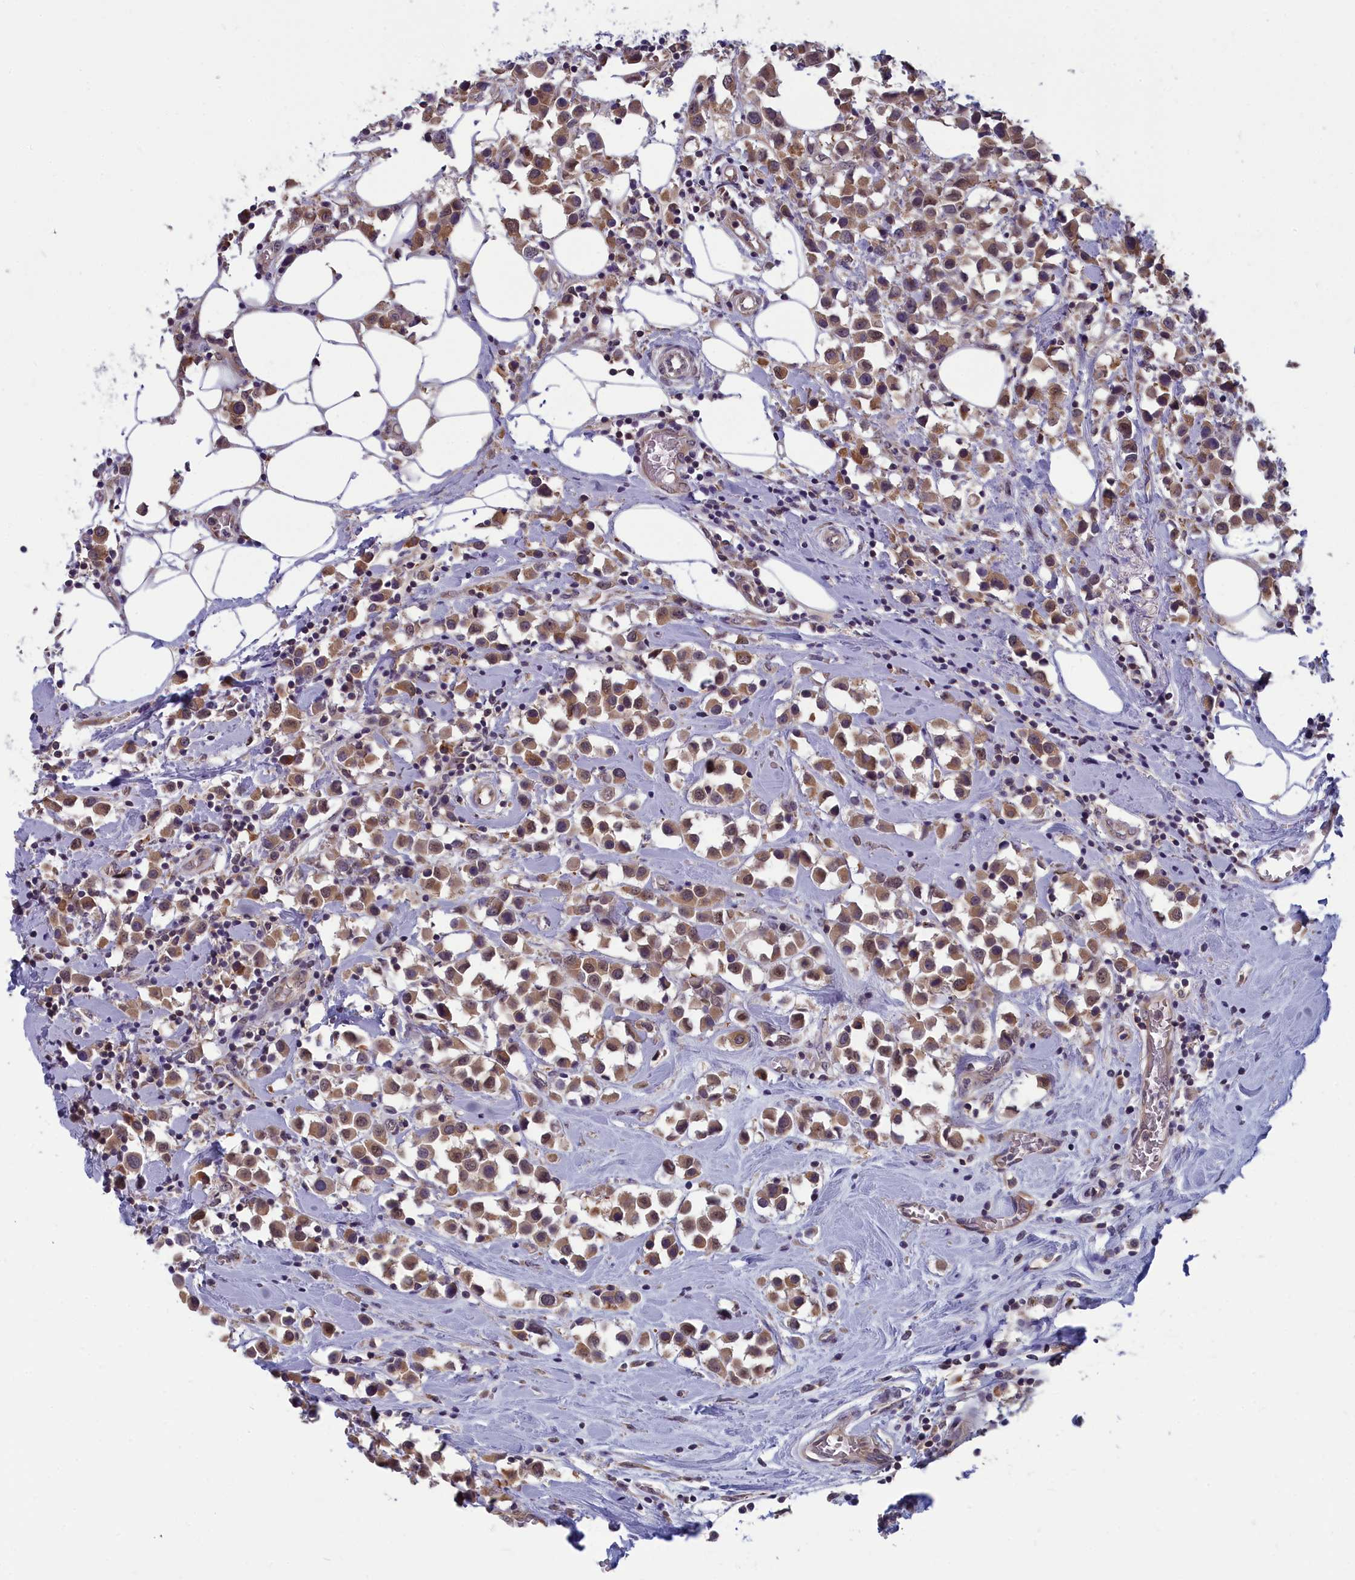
{"staining": {"intensity": "moderate", "quantity": ">75%", "location": "cytoplasmic/membranous"}, "tissue": "breast cancer", "cell_type": "Tumor cells", "image_type": "cancer", "snomed": [{"axis": "morphology", "description": "Duct carcinoma"}, {"axis": "topography", "description": "Breast"}], "caption": "A high-resolution histopathology image shows immunohistochemistry staining of breast invasive ductal carcinoma, which demonstrates moderate cytoplasmic/membranous positivity in about >75% of tumor cells.", "gene": "MRI1", "patient": {"sex": "female", "age": 61}}